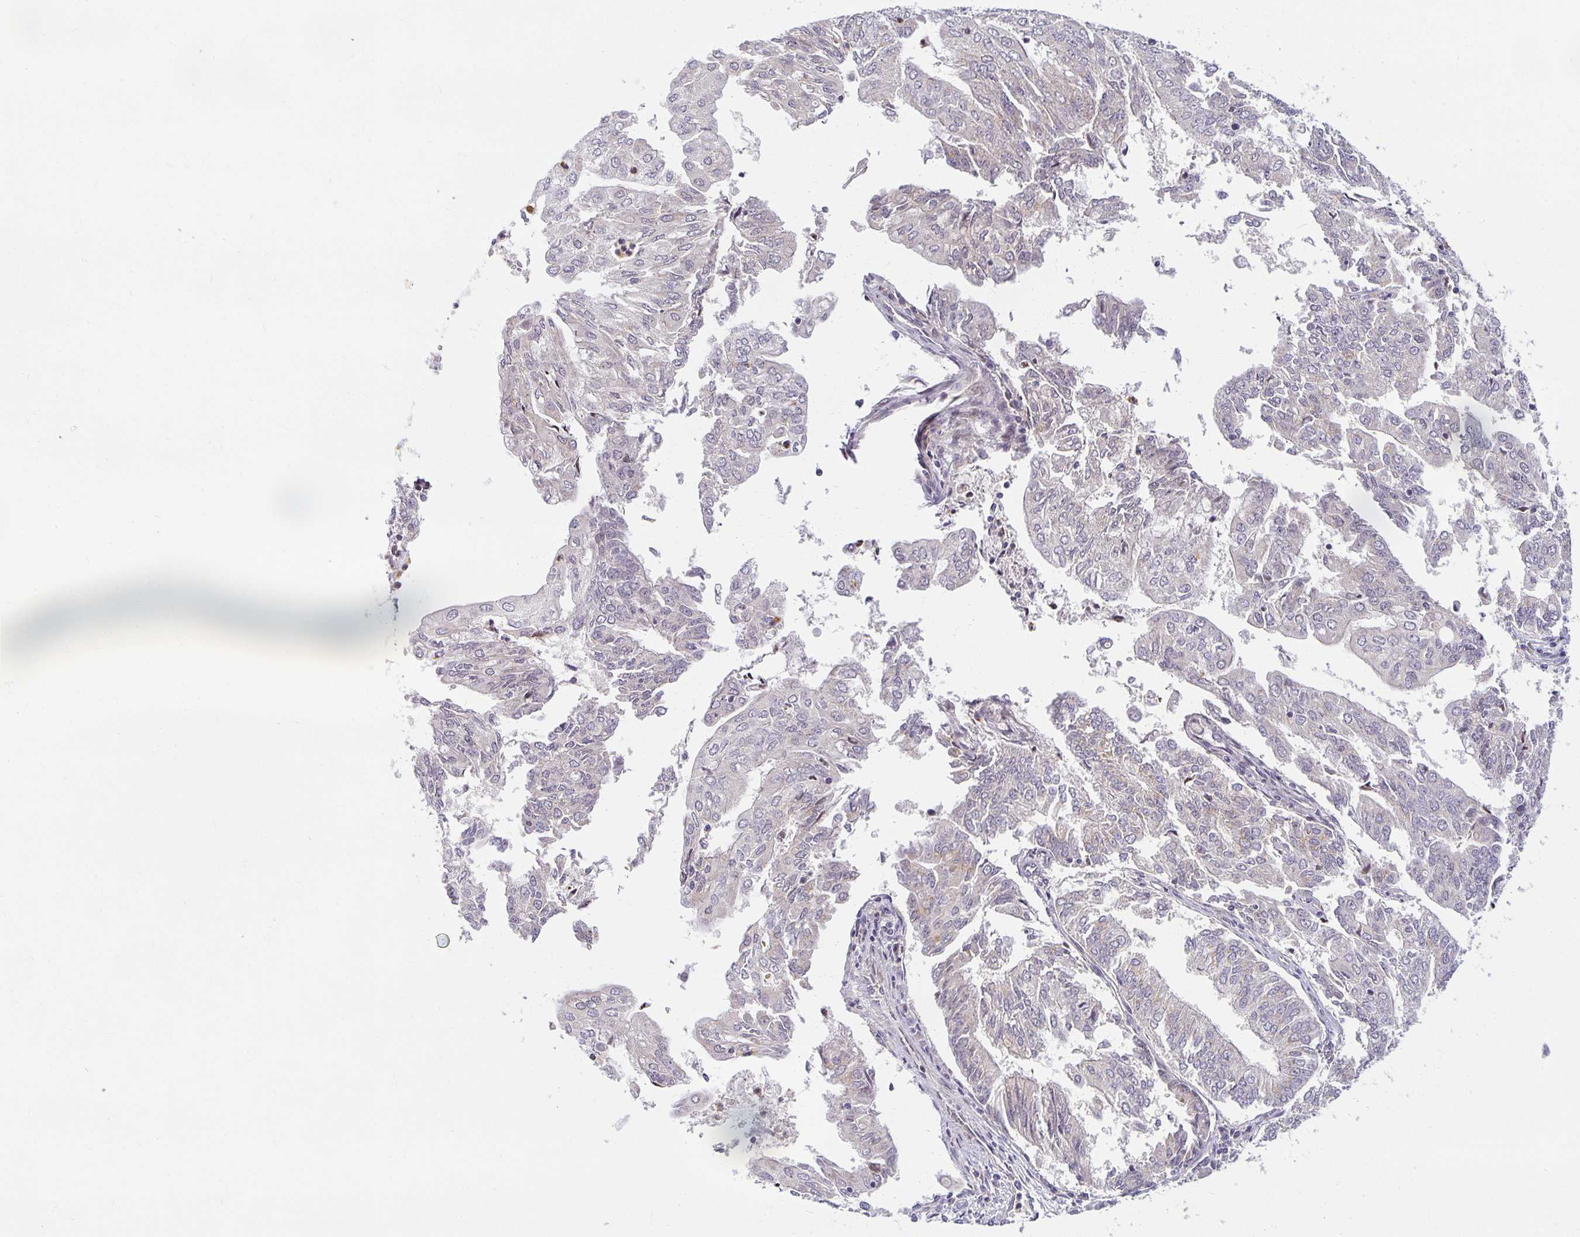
{"staining": {"intensity": "negative", "quantity": "none", "location": "none"}, "tissue": "endometrial cancer", "cell_type": "Tumor cells", "image_type": "cancer", "snomed": [{"axis": "morphology", "description": "Adenocarcinoma, NOS"}, {"axis": "topography", "description": "Endometrium"}], "caption": "Tumor cells show no significant expression in endometrial adenocarcinoma.", "gene": "EHF", "patient": {"sex": "female", "age": 61}}